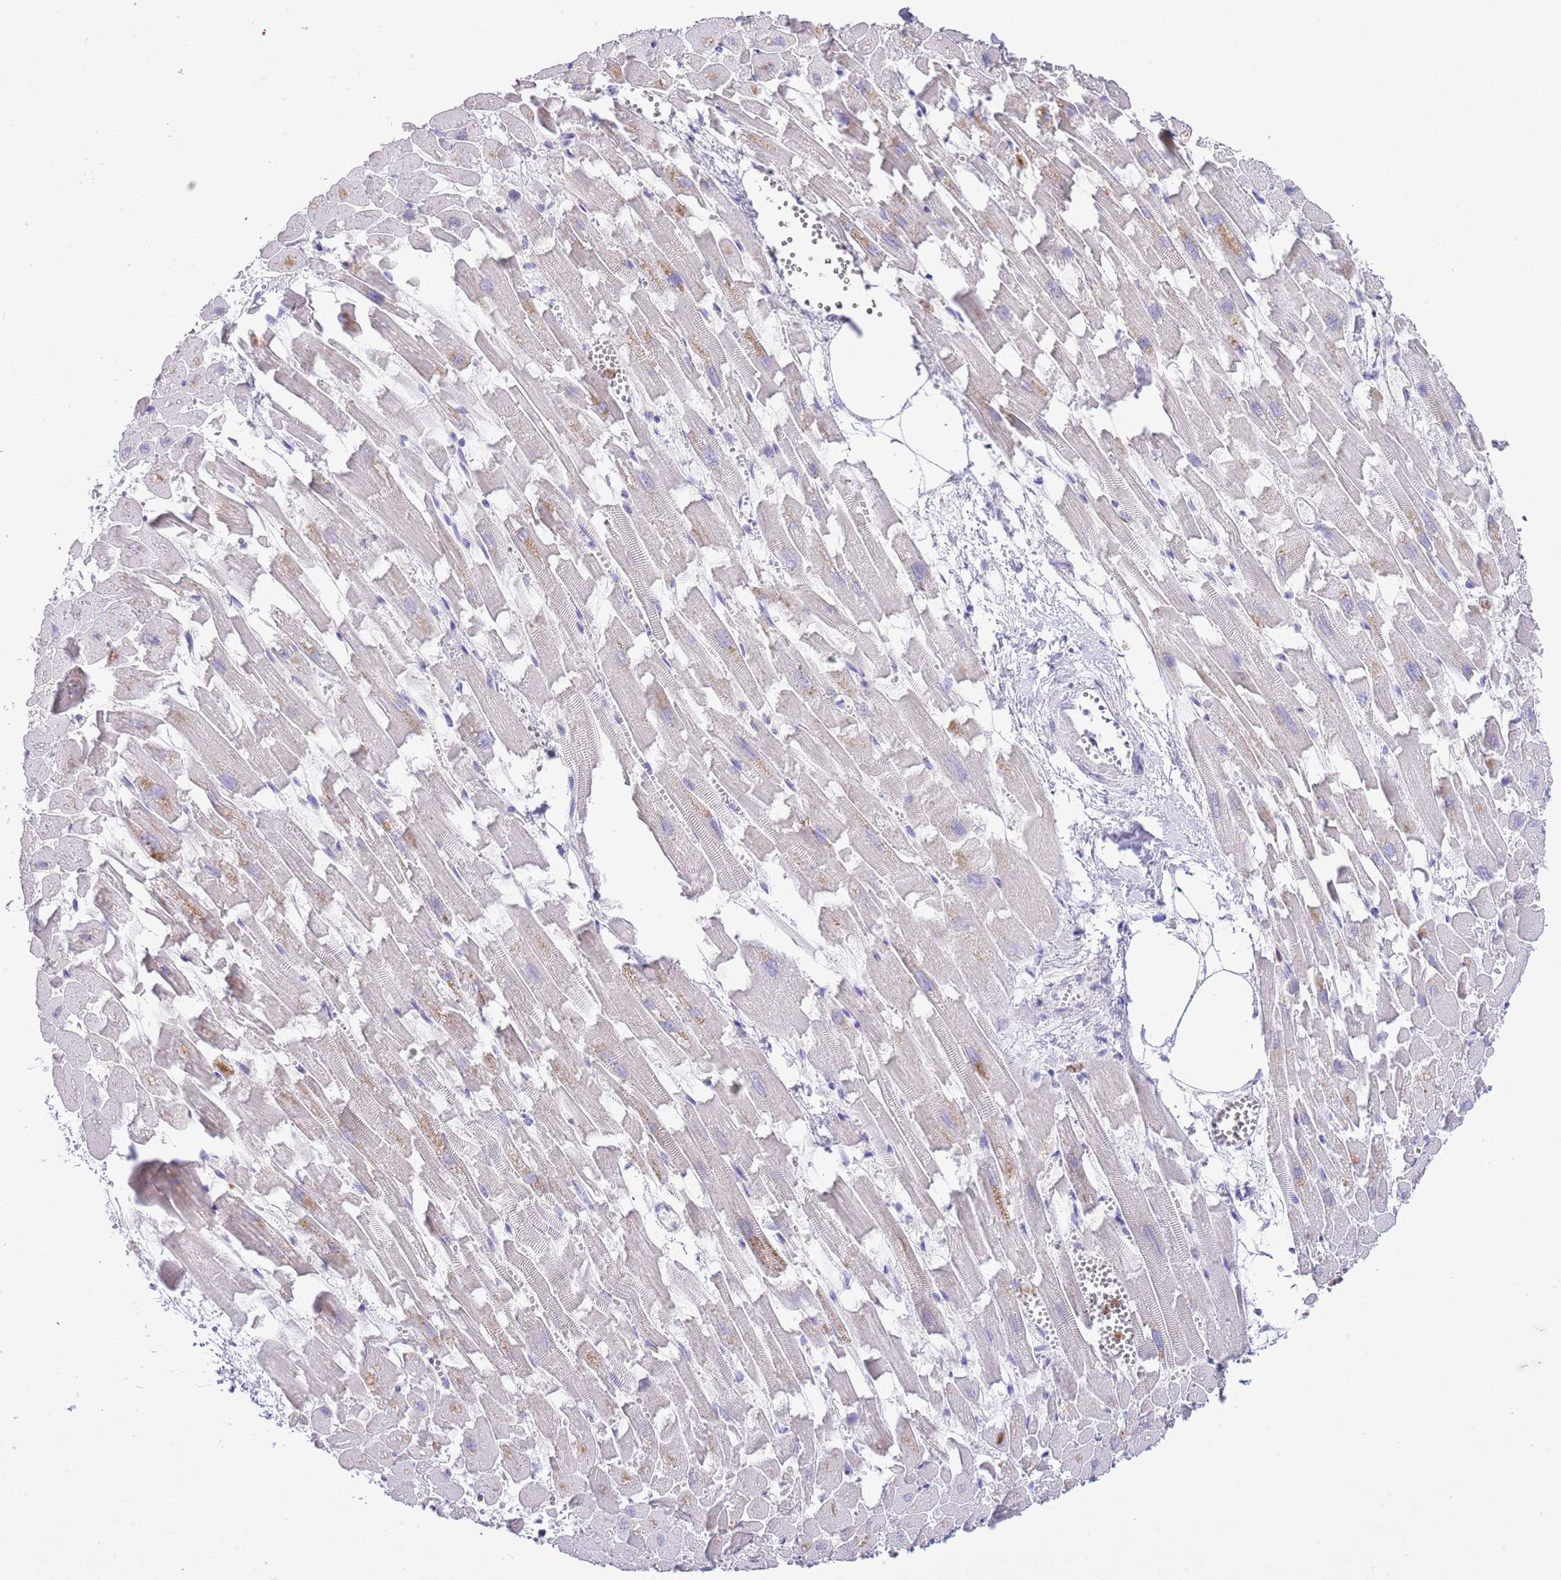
{"staining": {"intensity": "negative", "quantity": "none", "location": "none"}, "tissue": "heart muscle", "cell_type": "Cardiomyocytes", "image_type": "normal", "snomed": [{"axis": "morphology", "description": "Normal tissue, NOS"}, {"axis": "topography", "description": "Heart"}], "caption": "Micrograph shows no protein expression in cardiomyocytes of benign heart muscle.", "gene": "OR2Z1", "patient": {"sex": "female", "age": 64}}